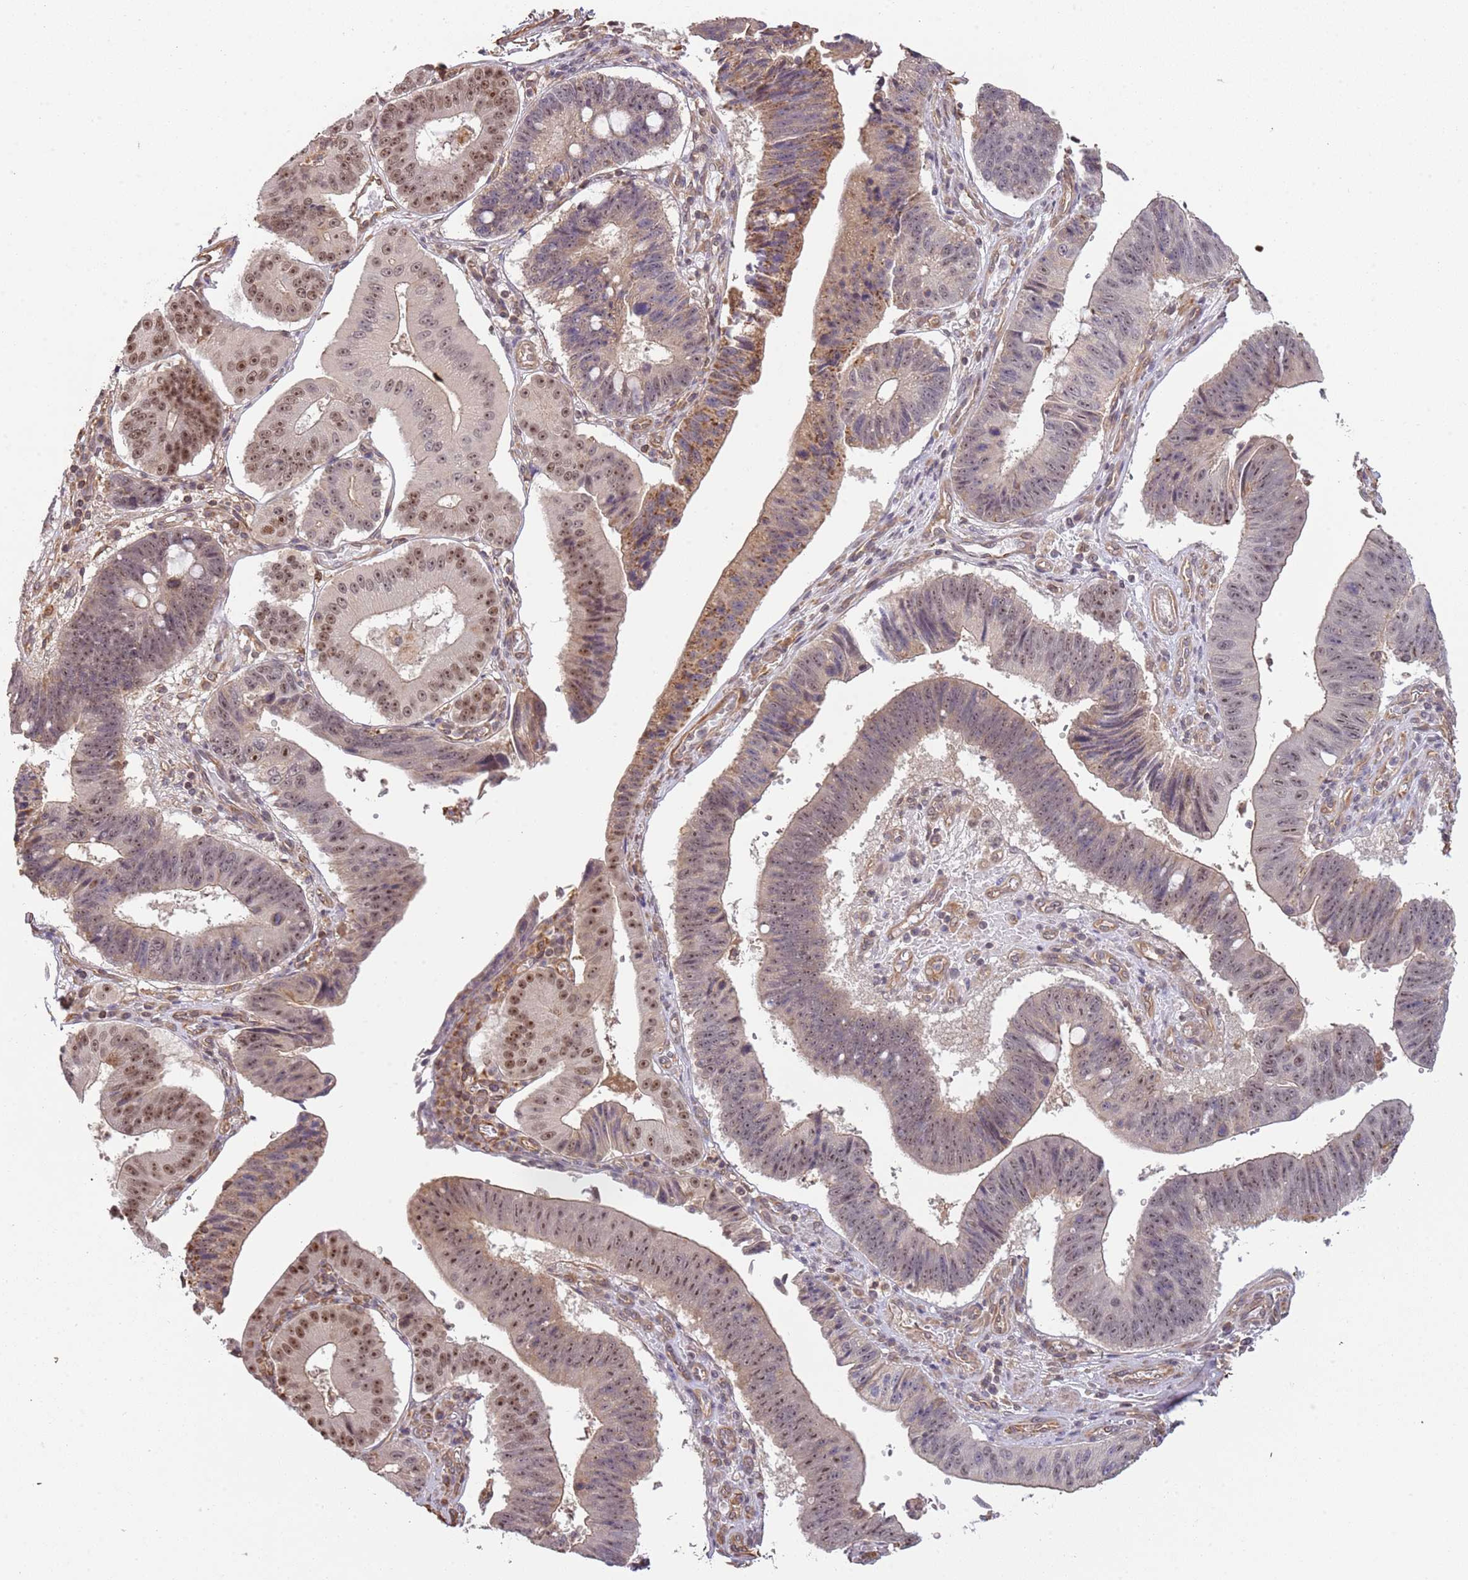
{"staining": {"intensity": "moderate", "quantity": ">75%", "location": "cytoplasmic/membranous,nuclear"}, "tissue": "stomach cancer", "cell_type": "Tumor cells", "image_type": "cancer", "snomed": [{"axis": "morphology", "description": "Adenocarcinoma, NOS"}, {"axis": "topography", "description": "Stomach"}], "caption": "The micrograph exhibits staining of stomach adenocarcinoma, revealing moderate cytoplasmic/membranous and nuclear protein expression (brown color) within tumor cells.", "gene": "SURF2", "patient": {"sex": "male", "age": 59}}